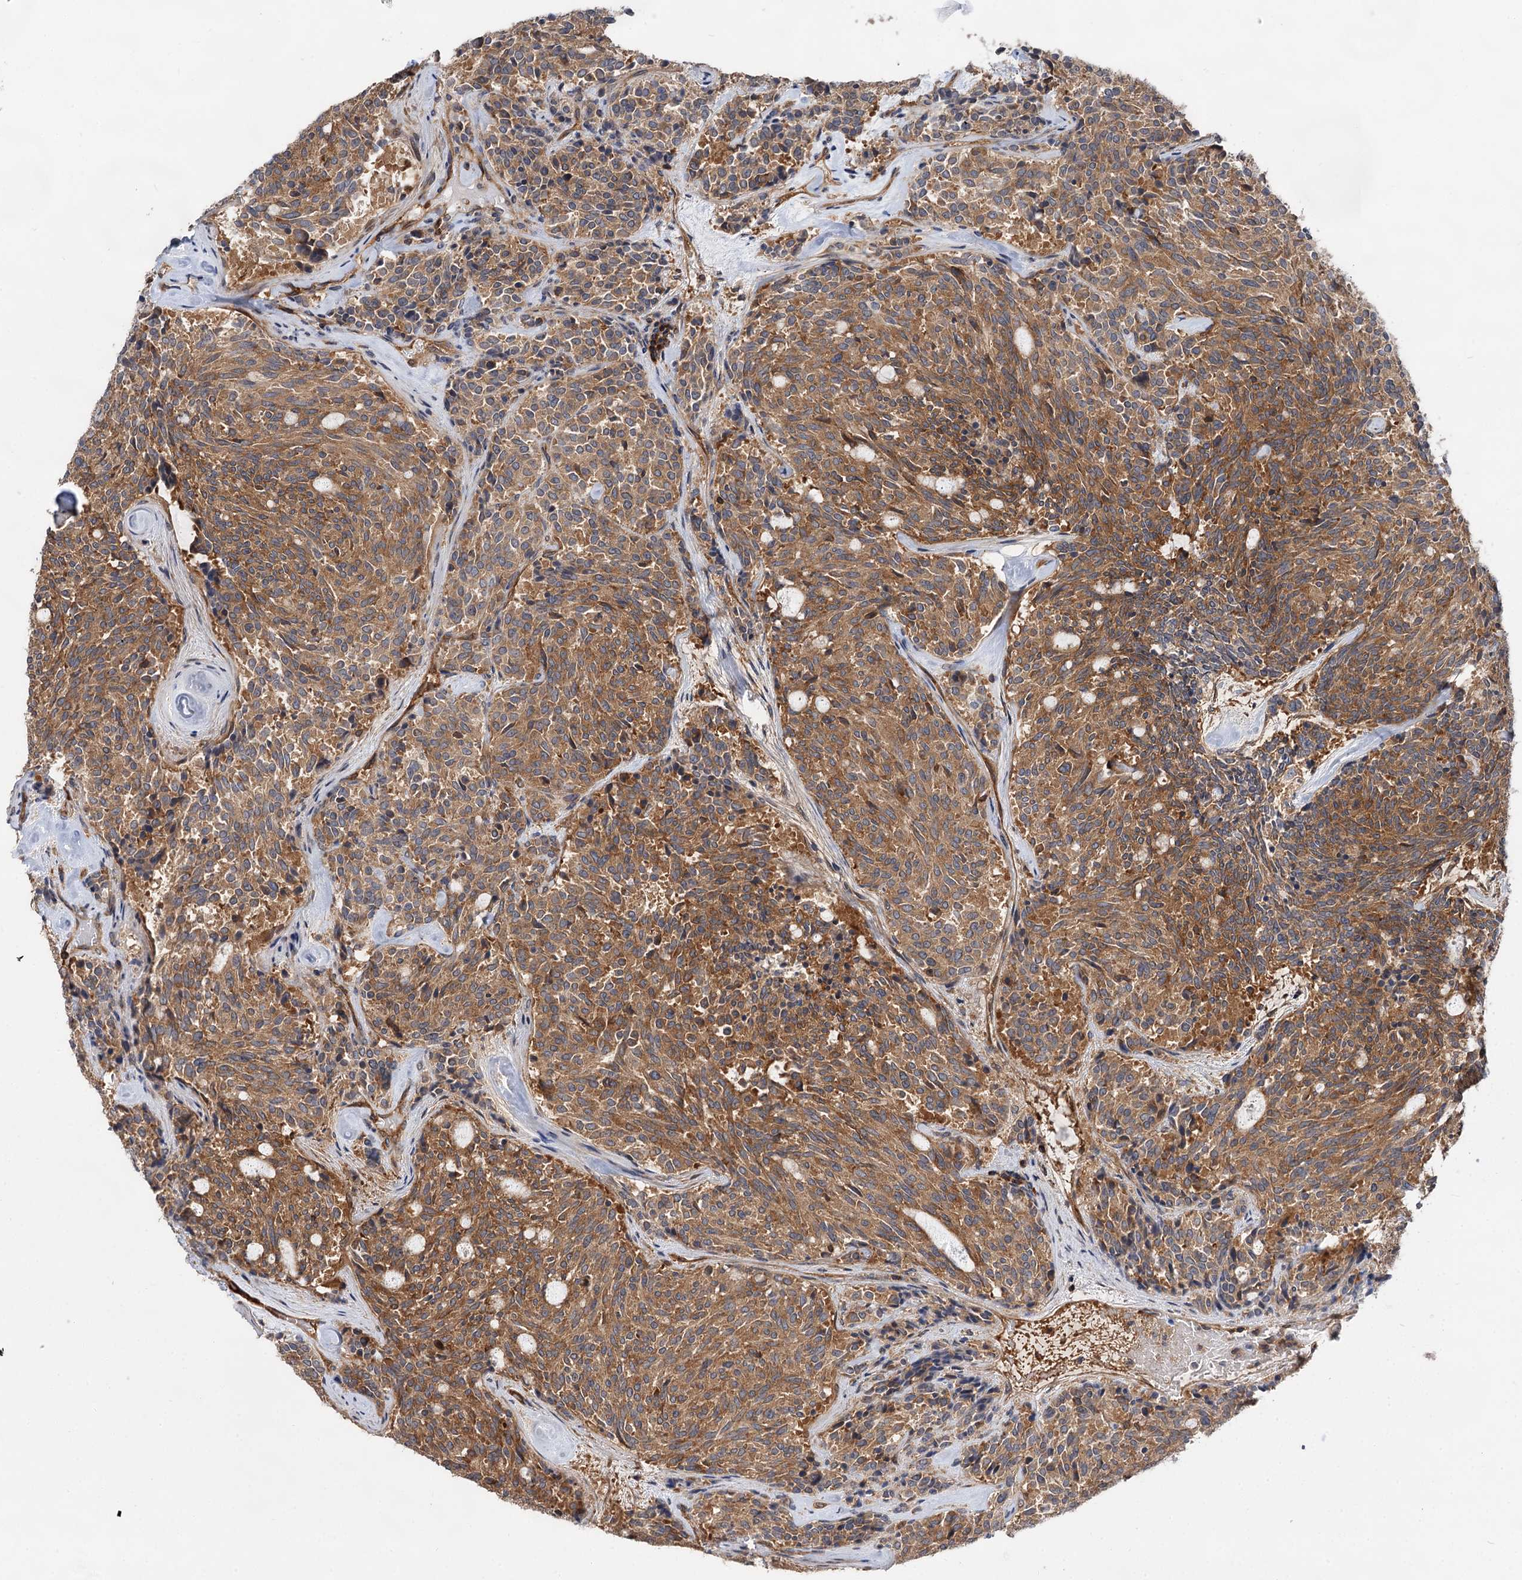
{"staining": {"intensity": "moderate", "quantity": ">75%", "location": "cytoplasmic/membranous"}, "tissue": "carcinoid", "cell_type": "Tumor cells", "image_type": "cancer", "snomed": [{"axis": "morphology", "description": "Carcinoid, malignant, NOS"}, {"axis": "topography", "description": "Pancreas"}], "caption": "Immunohistochemistry micrograph of malignant carcinoid stained for a protein (brown), which reveals medium levels of moderate cytoplasmic/membranous expression in about >75% of tumor cells.", "gene": "PACS1", "patient": {"sex": "female", "age": 54}}